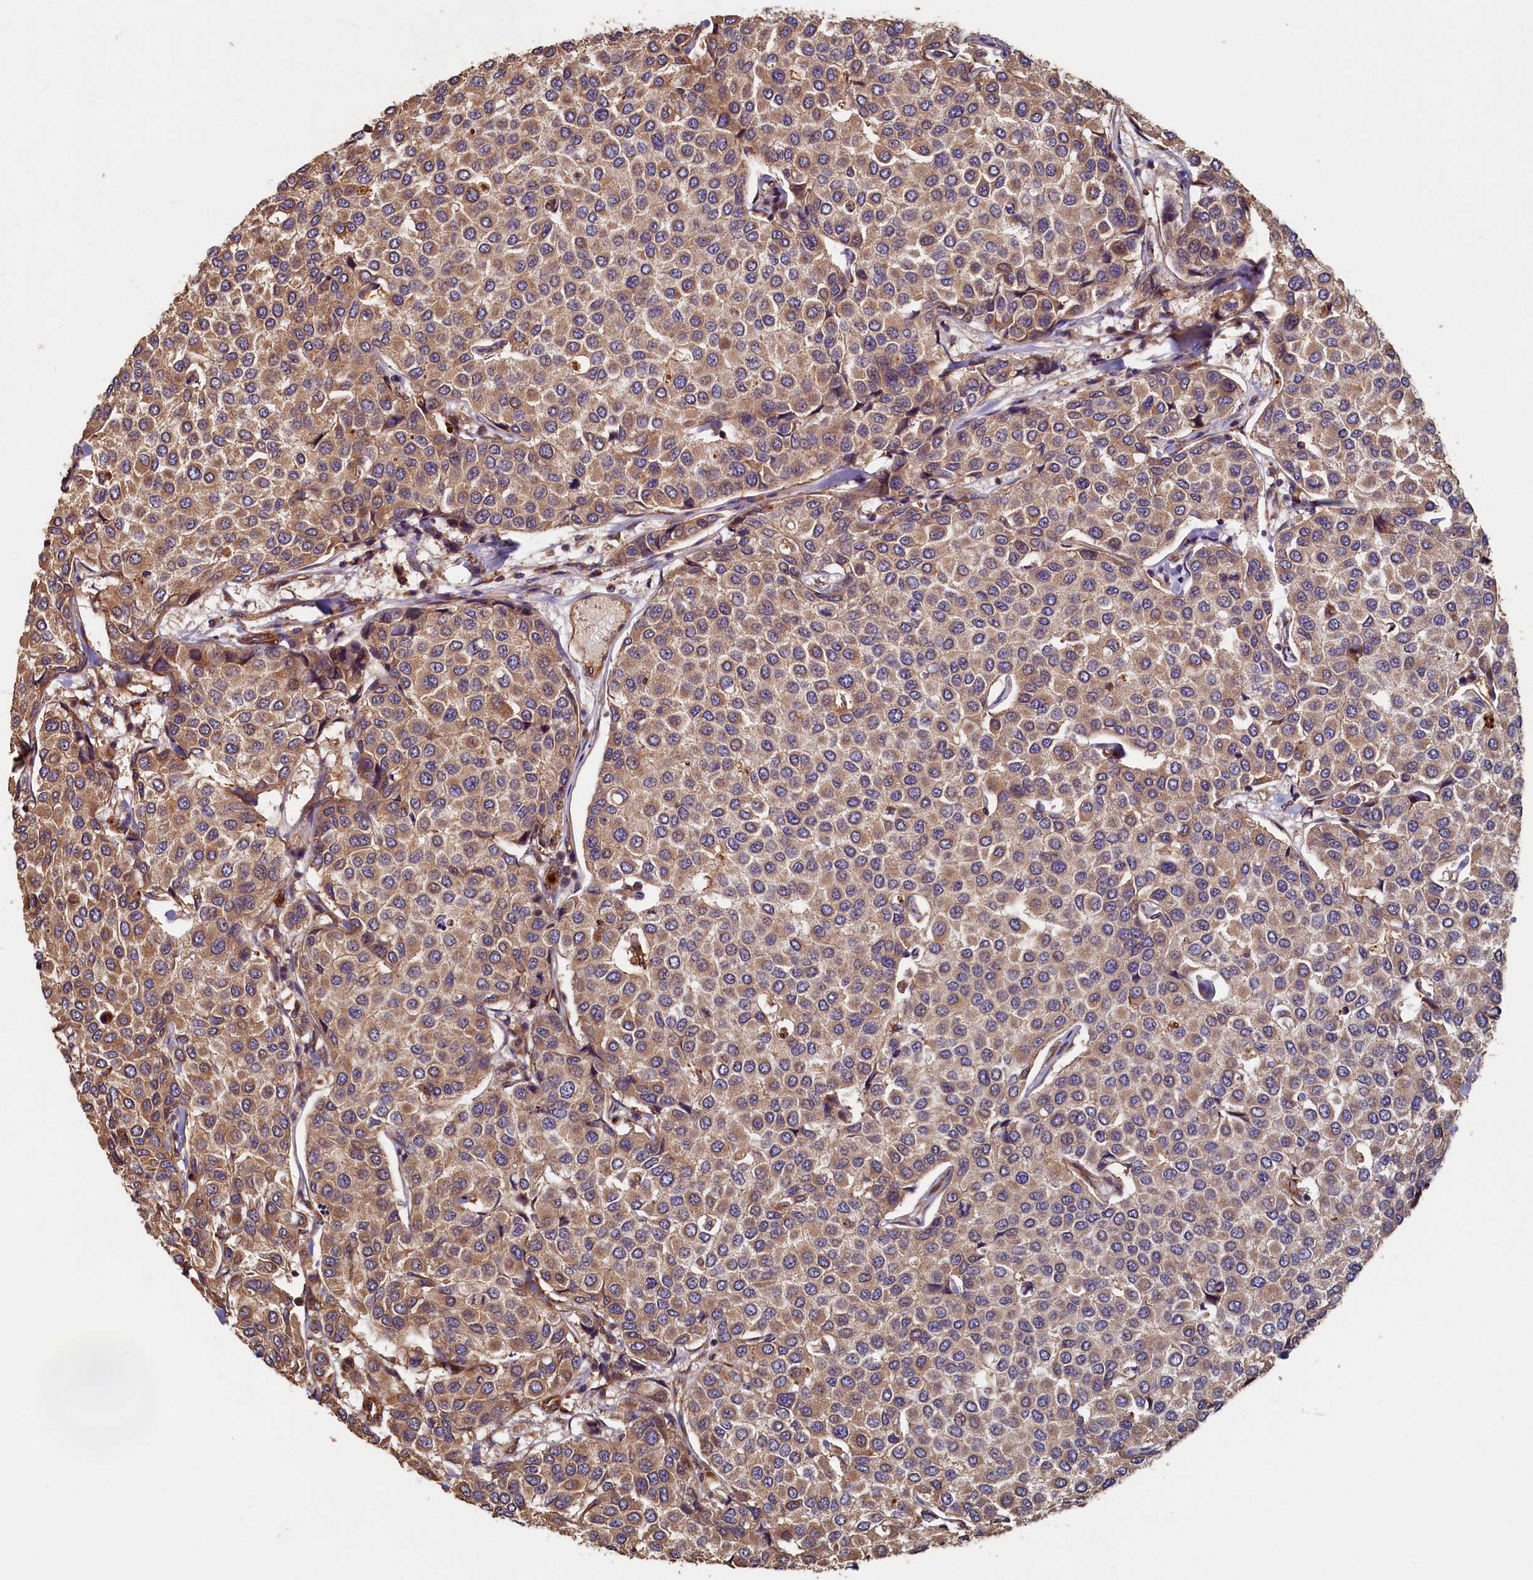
{"staining": {"intensity": "moderate", "quantity": ">75%", "location": "cytoplasmic/membranous"}, "tissue": "breast cancer", "cell_type": "Tumor cells", "image_type": "cancer", "snomed": [{"axis": "morphology", "description": "Duct carcinoma"}, {"axis": "topography", "description": "Breast"}], "caption": "Human breast intraductal carcinoma stained with a protein marker displays moderate staining in tumor cells.", "gene": "CCDC102B", "patient": {"sex": "female", "age": 55}}